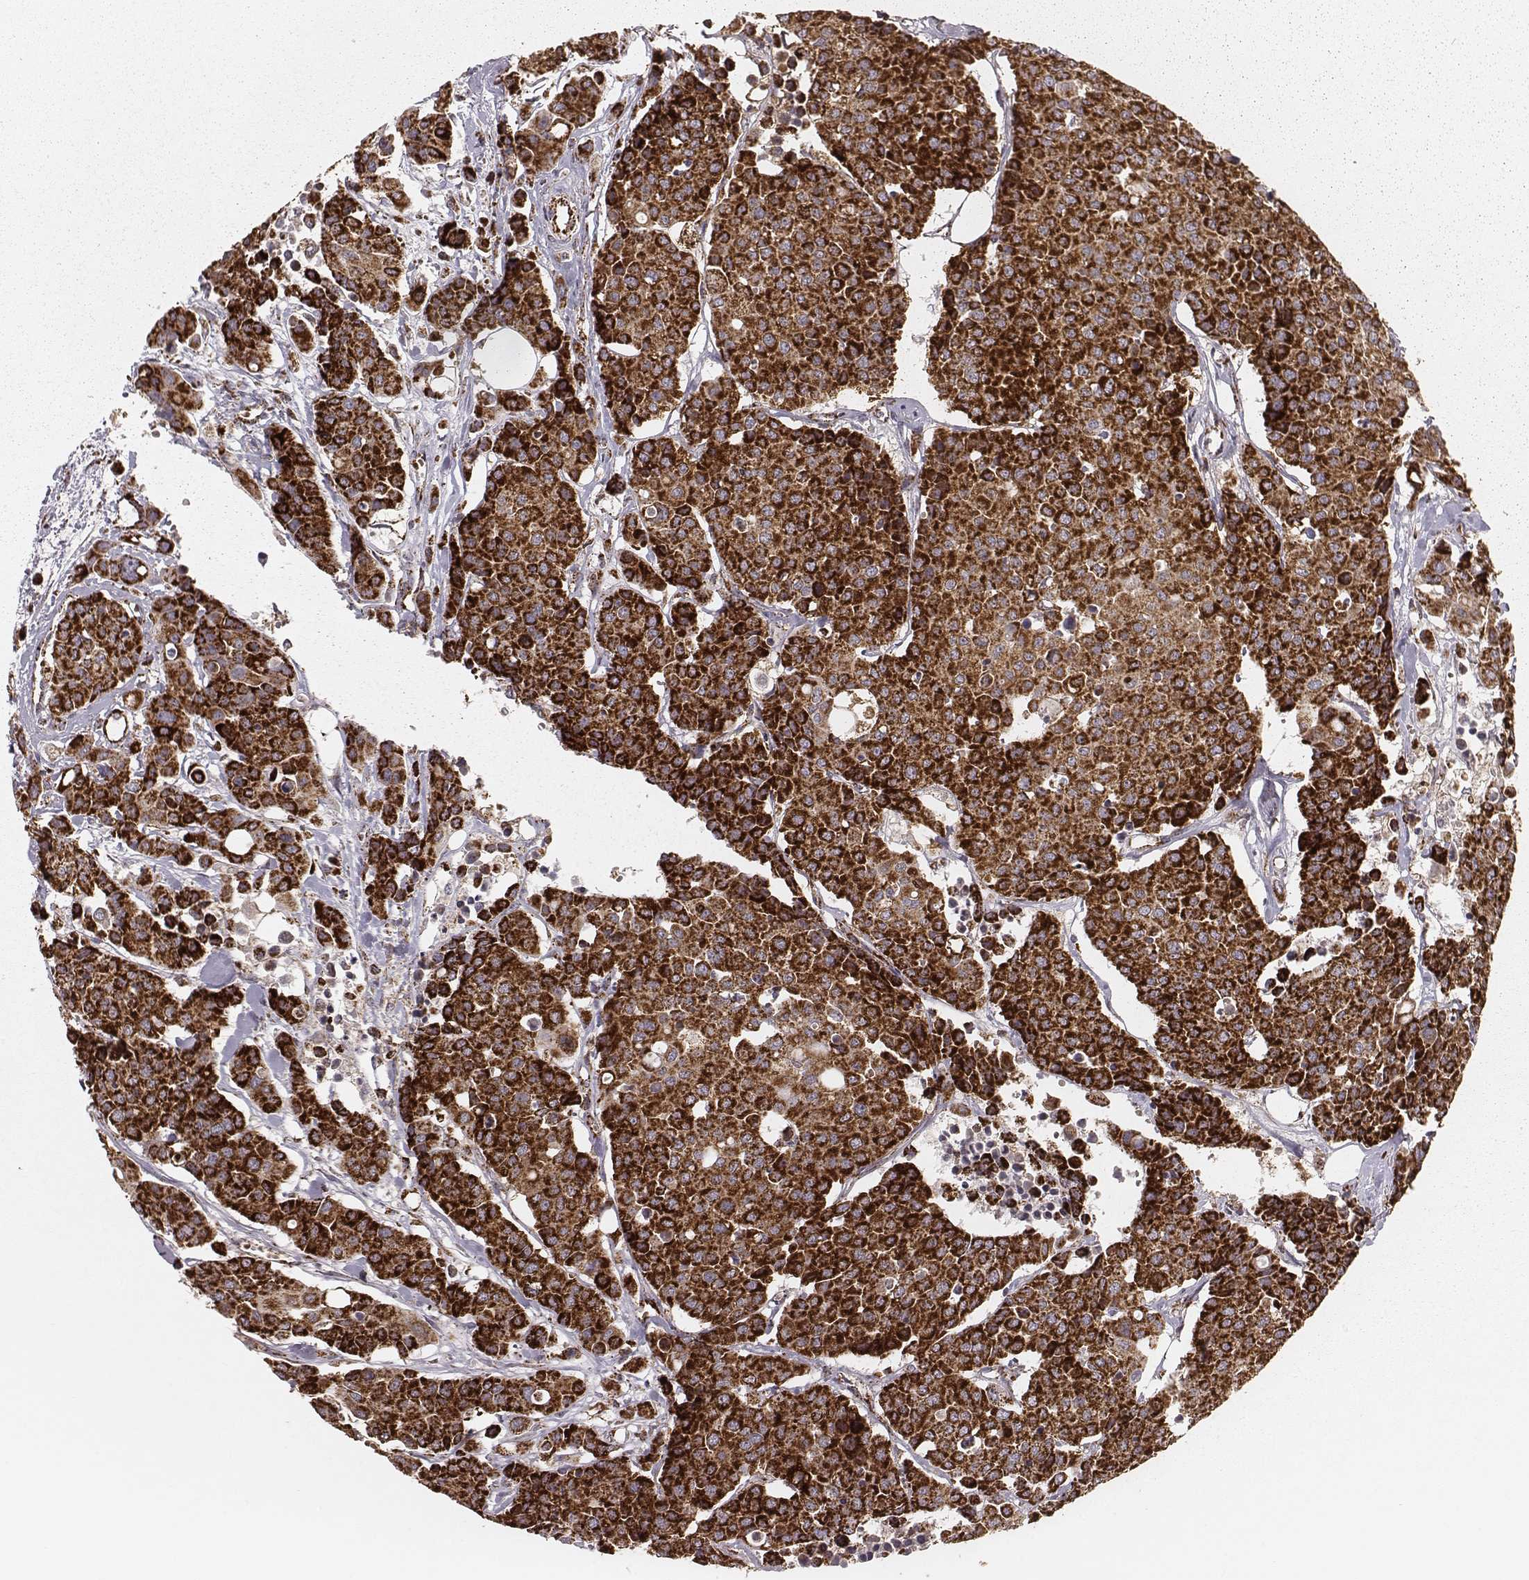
{"staining": {"intensity": "strong", "quantity": ">75%", "location": "cytoplasmic/membranous"}, "tissue": "carcinoid", "cell_type": "Tumor cells", "image_type": "cancer", "snomed": [{"axis": "morphology", "description": "Carcinoid, malignant, NOS"}, {"axis": "topography", "description": "Colon"}], "caption": "Human carcinoid stained with a brown dye exhibits strong cytoplasmic/membranous positive staining in approximately >75% of tumor cells.", "gene": "TUFM", "patient": {"sex": "male", "age": 81}}